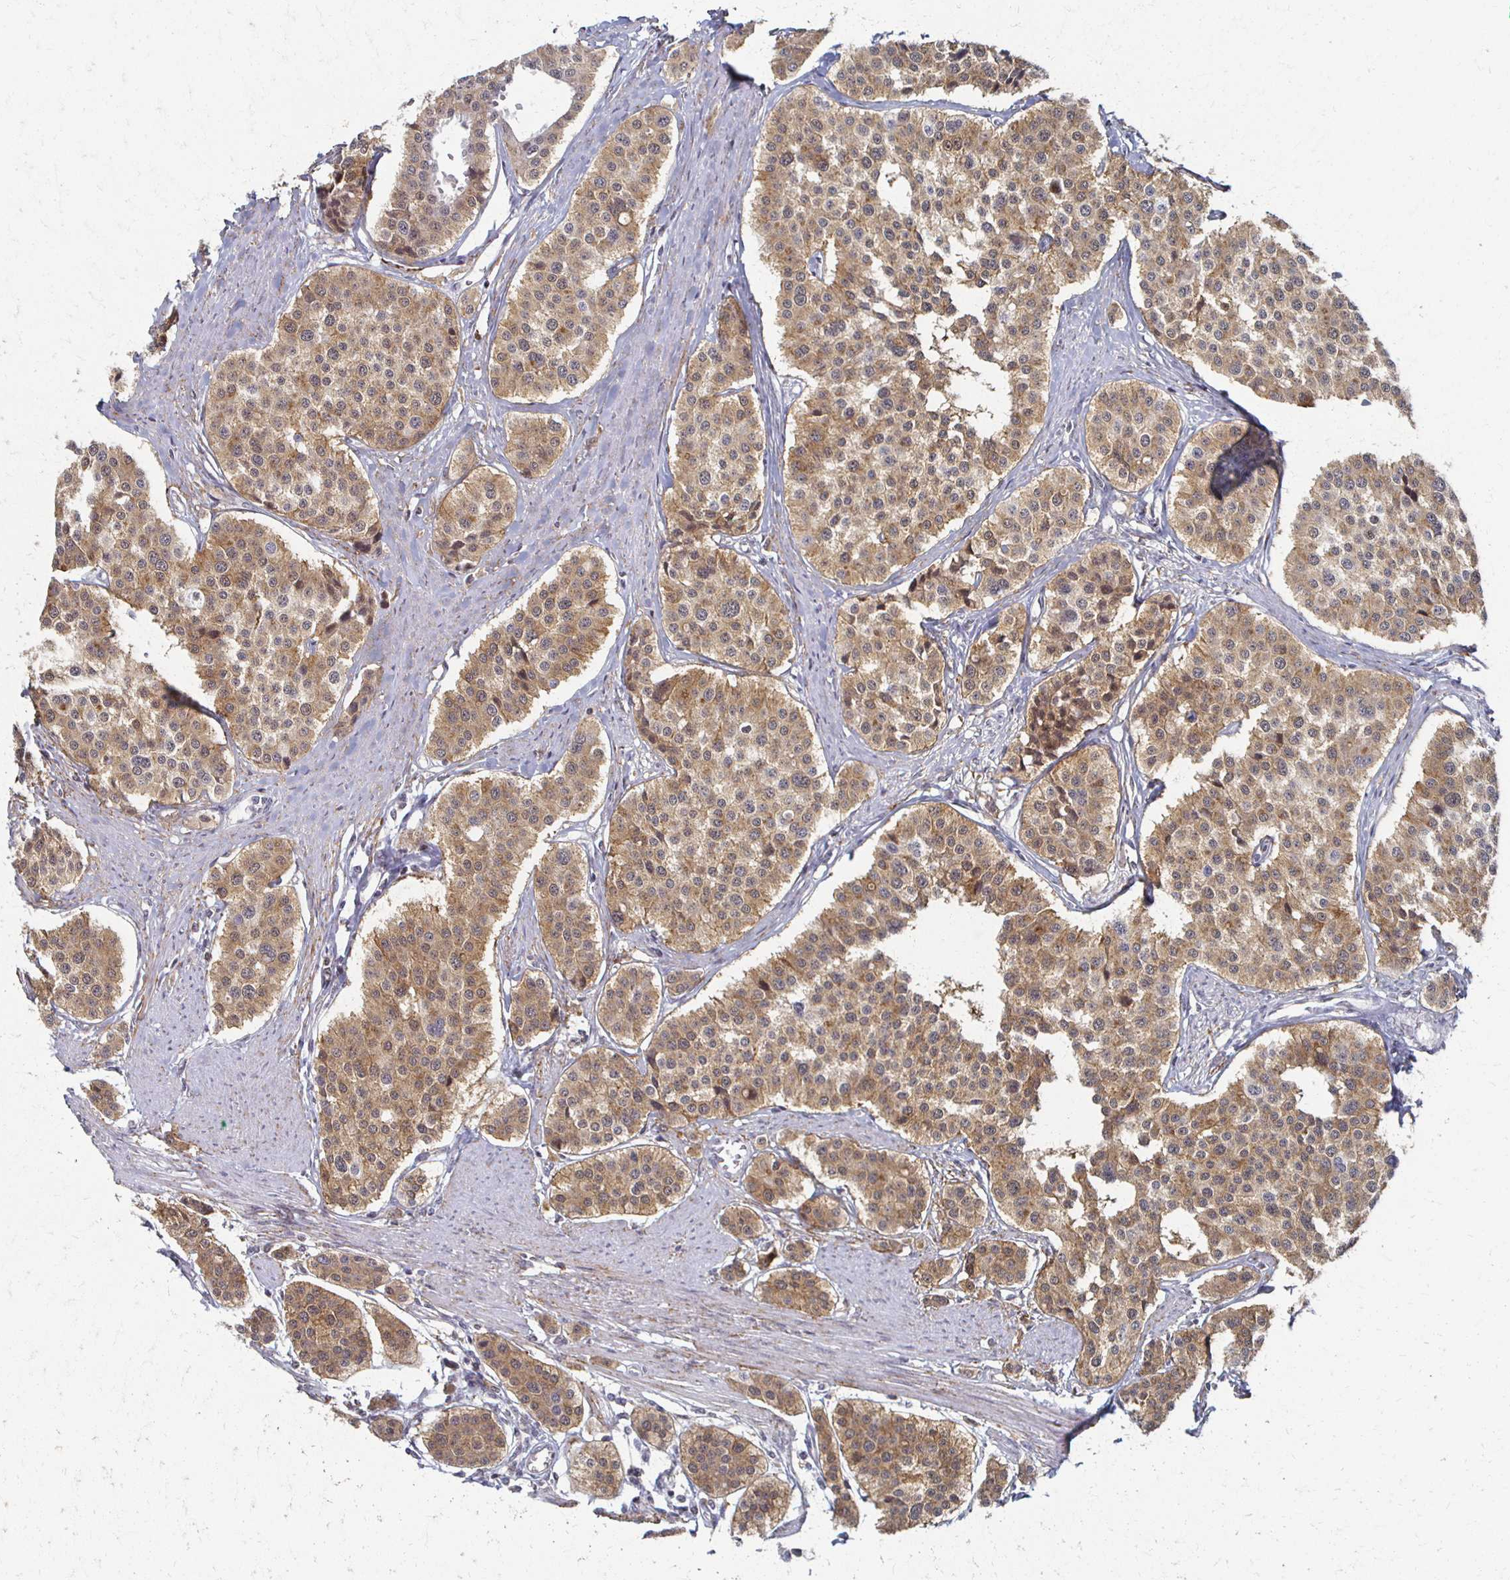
{"staining": {"intensity": "moderate", "quantity": ">75%", "location": "cytoplasmic/membranous"}, "tissue": "carcinoid", "cell_type": "Tumor cells", "image_type": "cancer", "snomed": [{"axis": "morphology", "description": "Carcinoid, malignant, NOS"}, {"axis": "topography", "description": "Small intestine"}], "caption": "A brown stain highlights moderate cytoplasmic/membranous positivity of a protein in human carcinoid (malignant) tumor cells. (IHC, brightfield microscopy, high magnification).", "gene": "DAB1", "patient": {"sex": "male", "age": 60}}